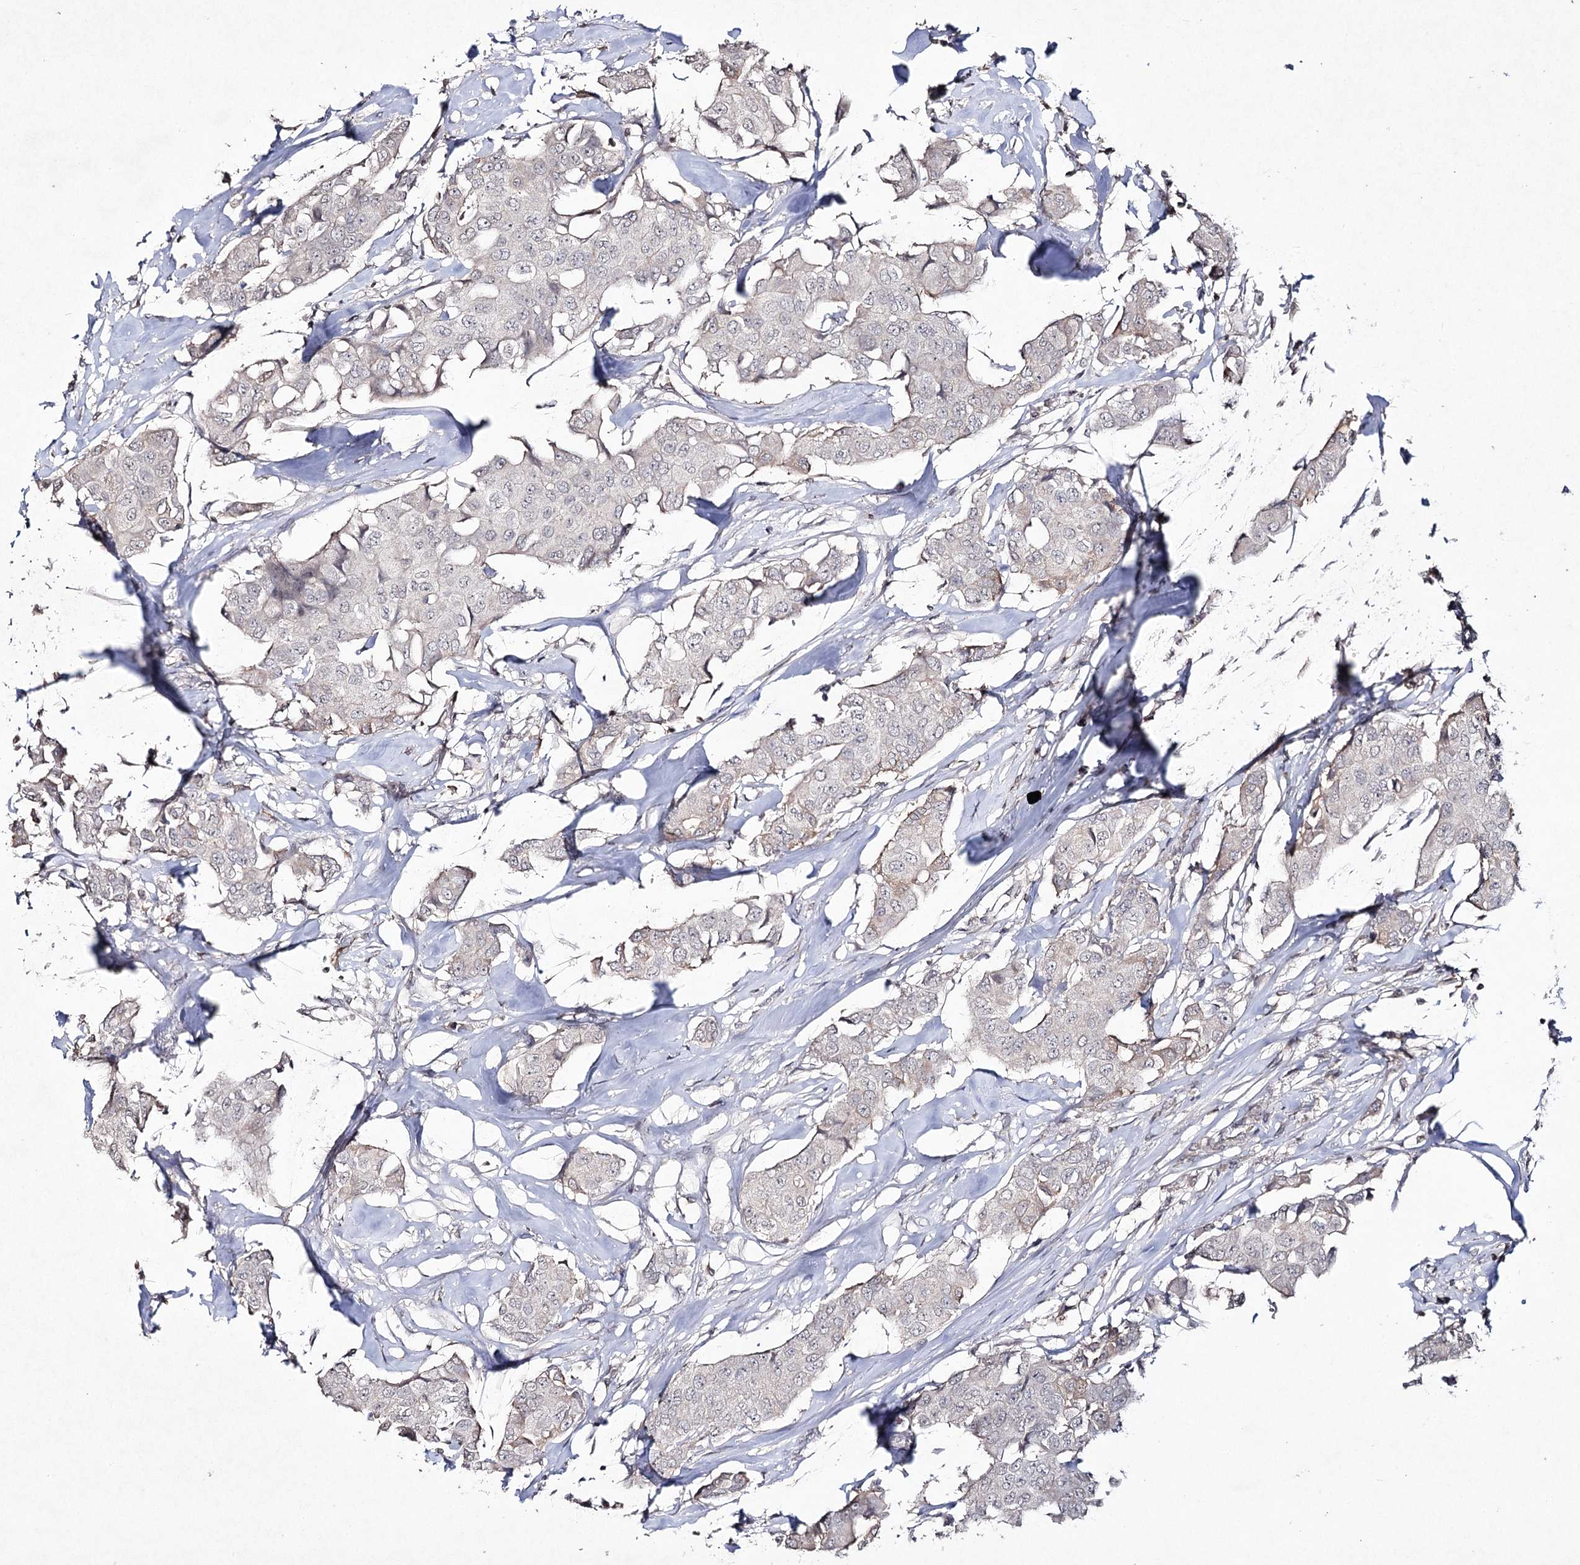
{"staining": {"intensity": "negative", "quantity": "none", "location": "none"}, "tissue": "breast cancer", "cell_type": "Tumor cells", "image_type": "cancer", "snomed": [{"axis": "morphology", "description": "Duct carcinoma"}, {"axis": "topography", "description": "Breast"}], "caption": "Tumor cells are negative for protein expression in human breast intraductal carcinoma.", "gene": "SYNGR3", "patient": {"sex": "female", "age": 80}}